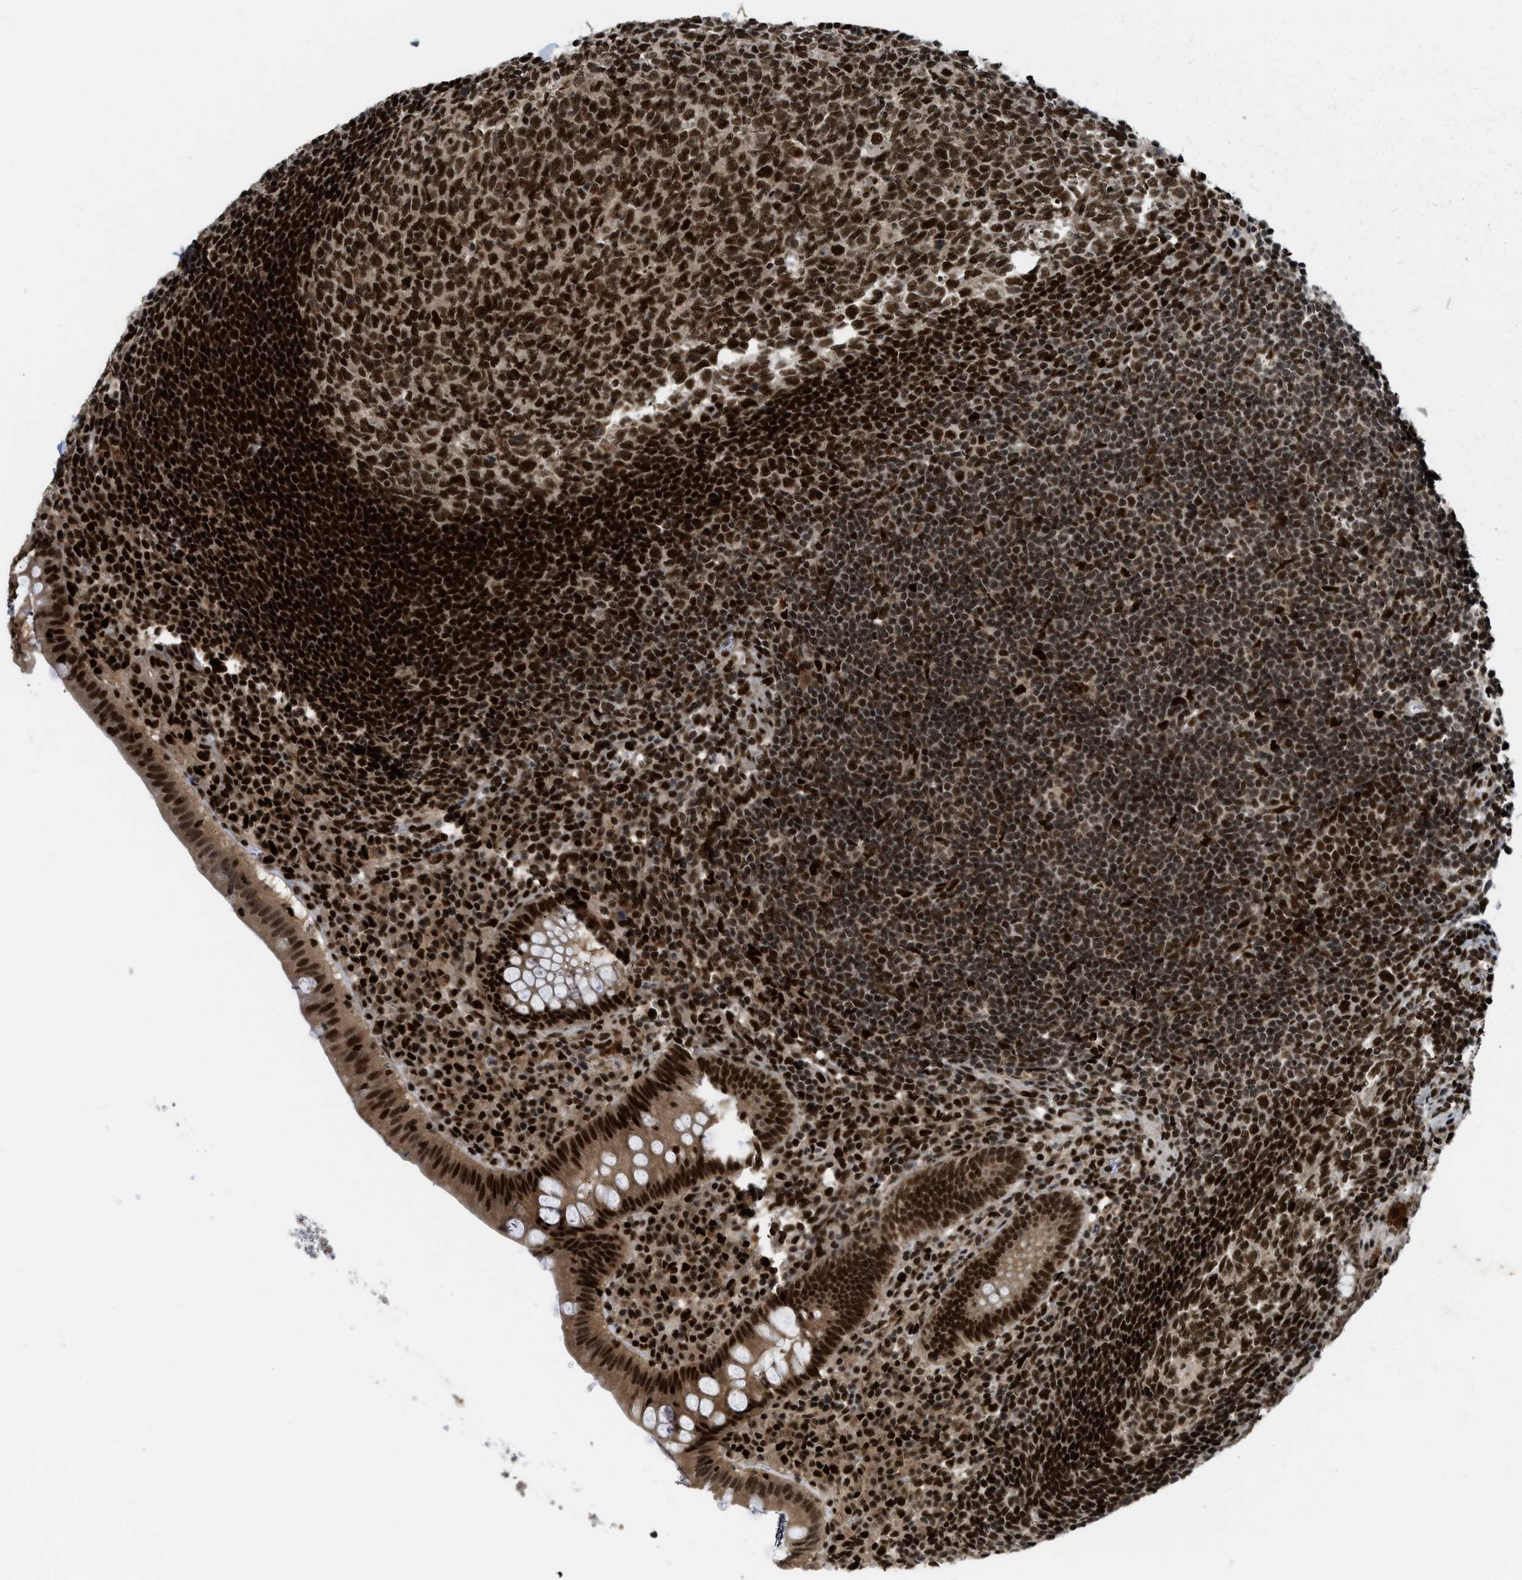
{"staining": {"intensity": "moderate", "quantity": "25%-75%", "location": "nuclear"}, "tissue": "appendix", "cell_type": "Glandular cells", "image_type": "normal", "snomed": [{"axis": "morphology", "description": "Normal tissue, NOS"}, {"axis": "topography", "description": "Appendix"}], "caption": "High-magnification brightfield microscopy of unremarkable appendix stained with DAB (brown) and counterstained with hematoxylin (blue). glandular cells exhibit moderate nuclear expression is appreciated in about25%-75% of cells.", "gene": "RFX5", "patient": {"sex": "male", "age": 56}}